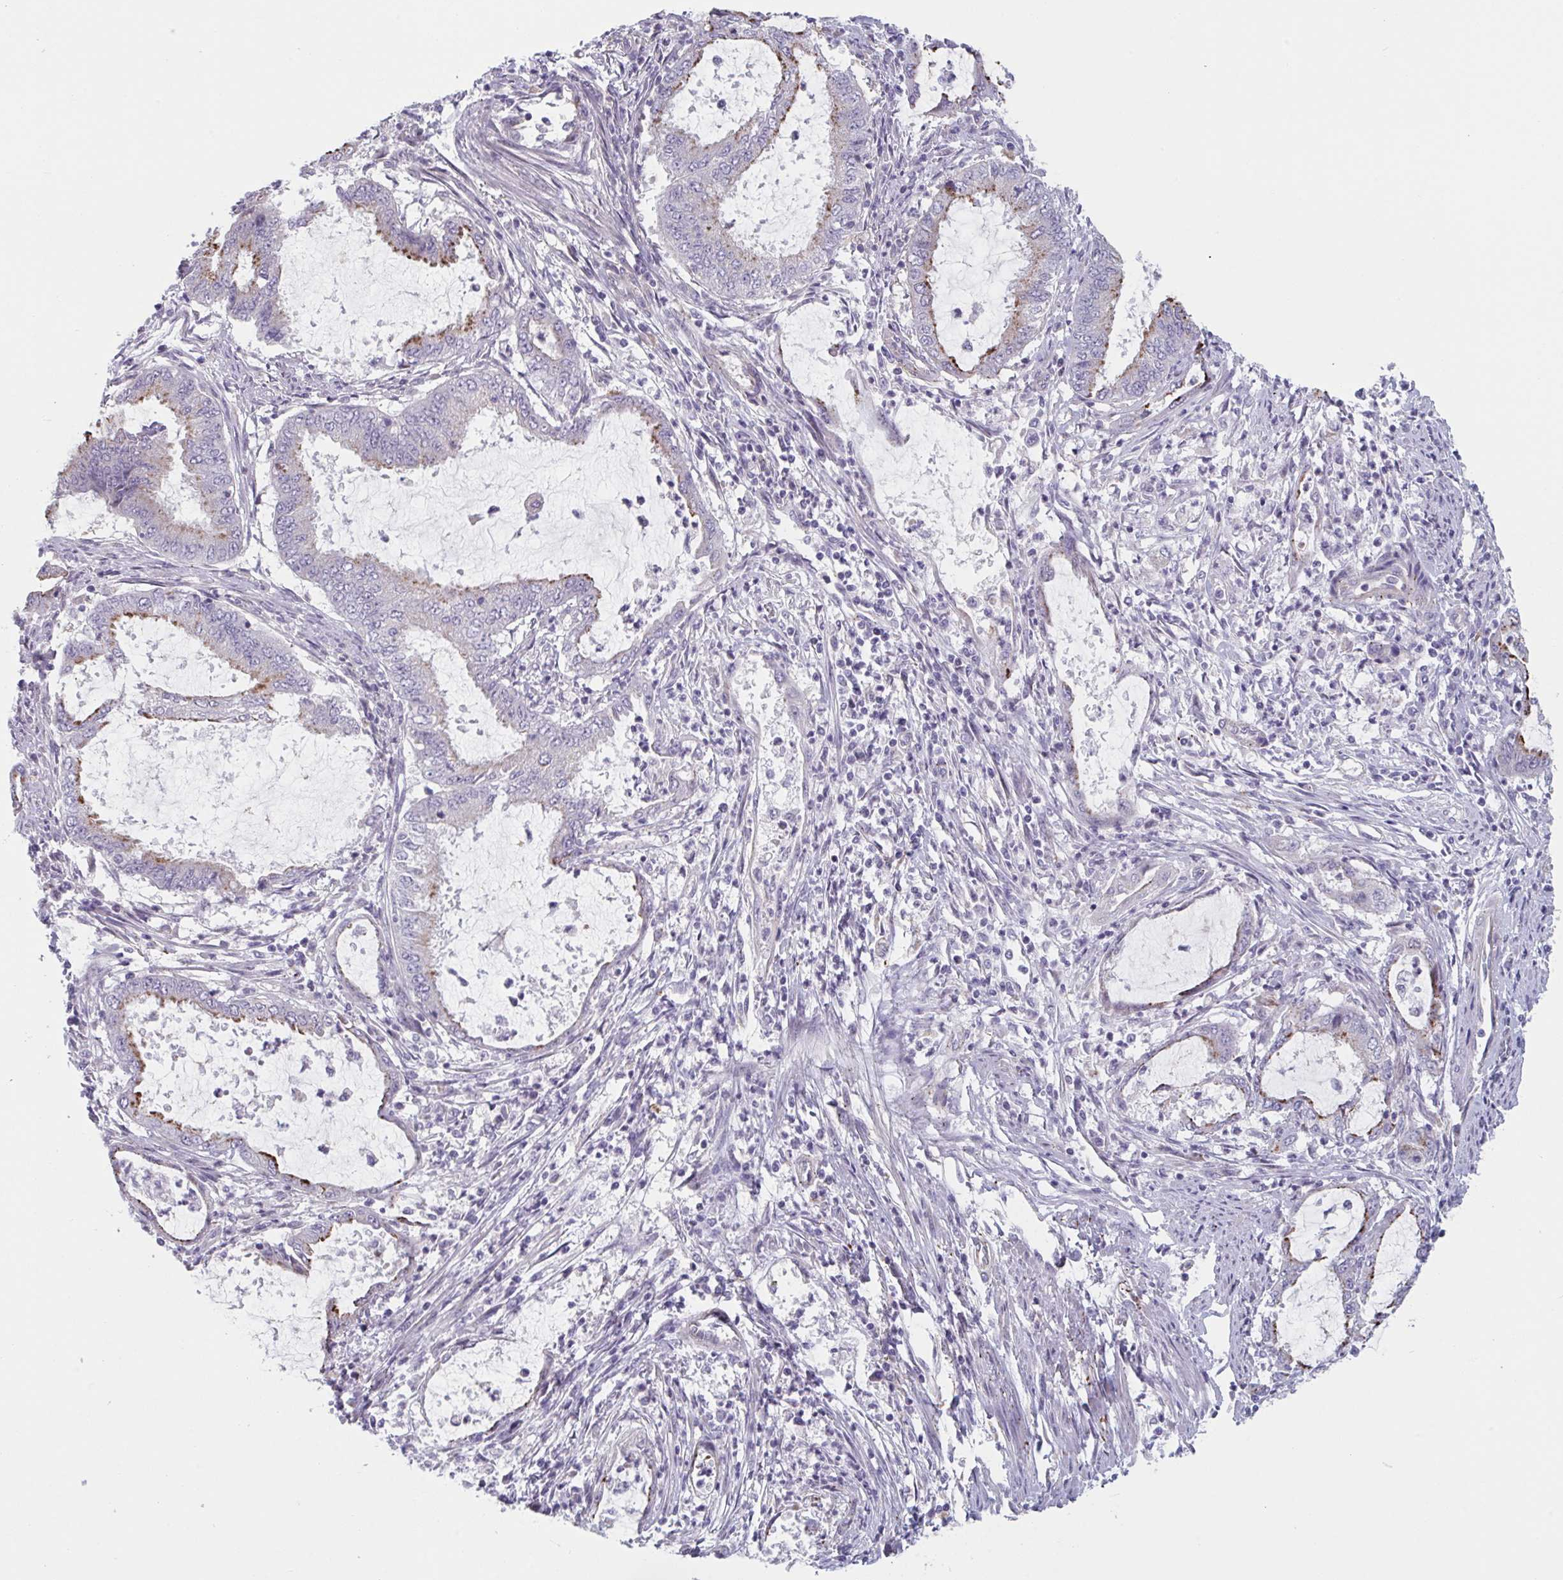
{"staining": {"intensity": "moderate", "quantity": "<25%", "location": "cytoplasmic/membranous"}, "tissue": "endometrial cancer", "cell_type": "Tumor cells", "image_type": "cancer", "snomed": [{"axis": "morphology", "description": "Adenocarcinoma, NOS"}, {"axis": "topography", "description": "Endometrium"}], "caption": "IHC staining of endometrial cancer (adenocarcinoma), which displays low levels of moderate cytoplasmic/membranous expression in about <25% of tumor cells indicating moderate cytoplasmic/membranous protein expression. The staining was performed using DAB (brown) for protein detection and nuclei were counterstained in hematoxylin (blue).", "gene": "TNFSF10", "patient": {"sex": "female", "age": 51}}